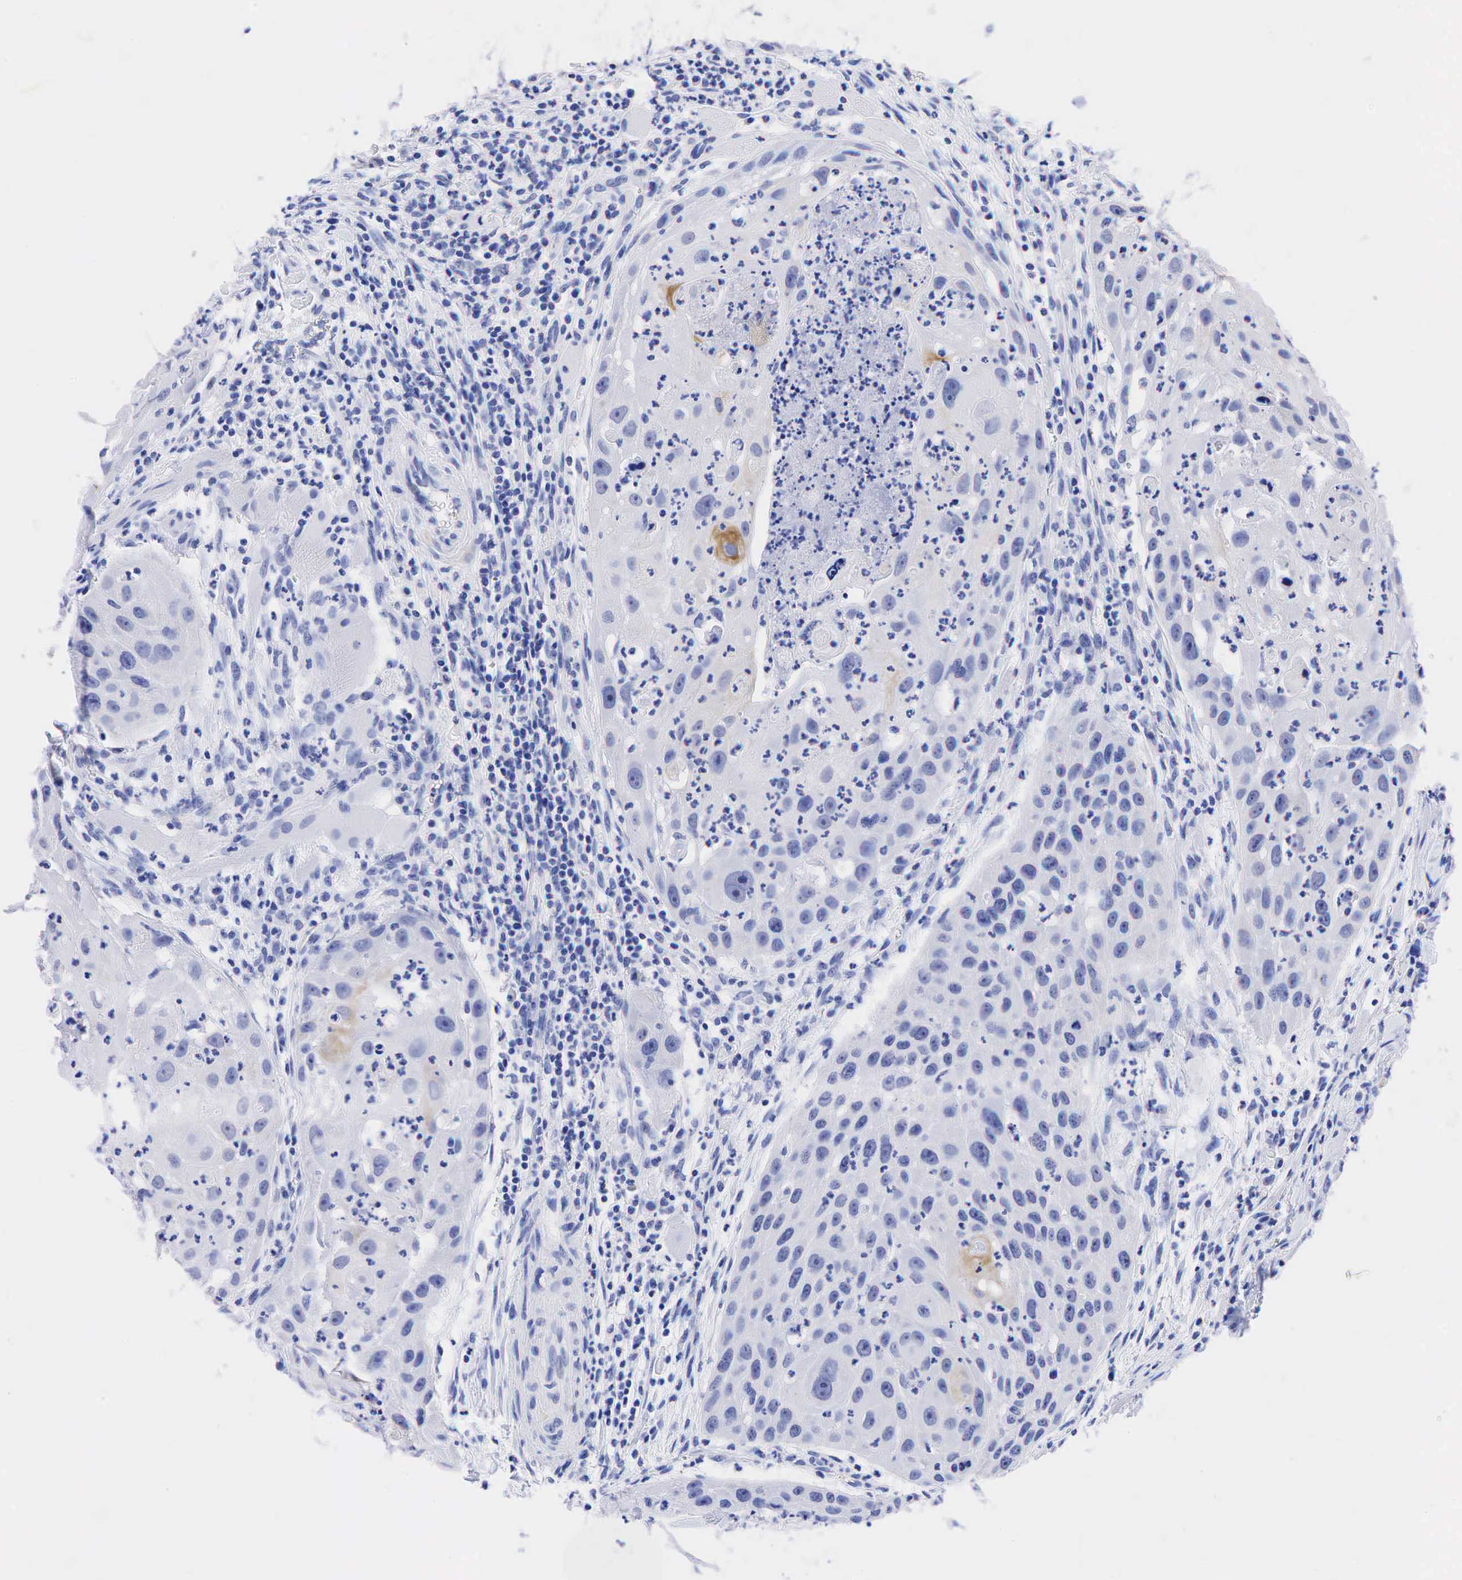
{"staining": {"intensity": "moderate", "quantity": "<25%", "location": "cytoplasmic/membranous"}, "tissue": "head and neck cancer", "cell_type": "Tumor cells", "image_type": "cancer", "snomed": [{"axis": "morphology", "description": "Squamous cell carcinoma, NOS"}, {"axis": "topography", "description": "Head-Neck"}], "caption": "IHC photomicrograph of human squamous cell carcinoma (head and neck) stained for a protein (brown), which shows low levels of moderate cytoplasmic/membranous expression in about <25% of tumor cells.", "gene": "KRT18", "patient": {"sex": "male", "age": 64}}